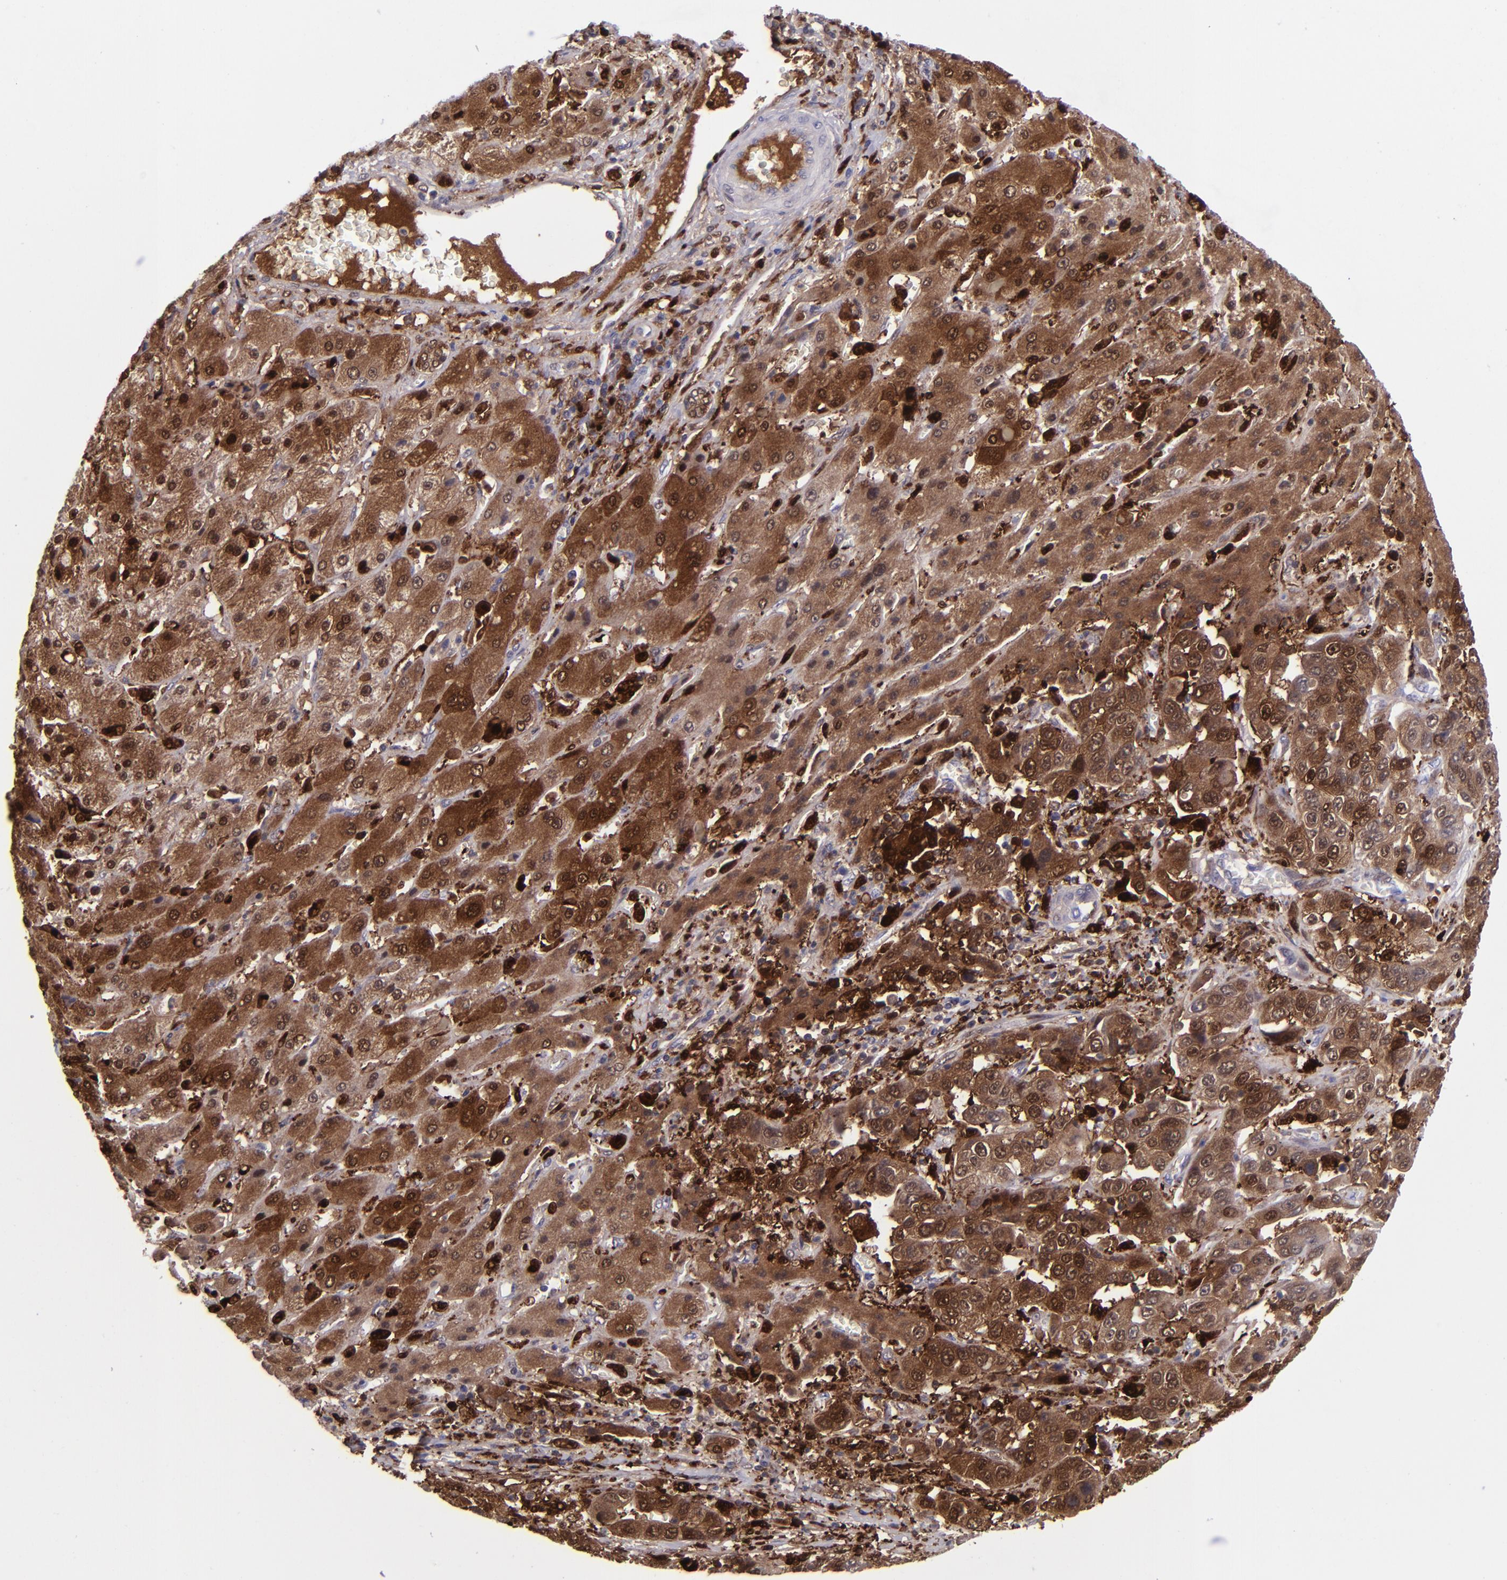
{"staining": {"intensity": "strong", "quantity": ">75%", "location": "cytoplasmic/membranous,nuclear"}, "tissue": "liver cancer", "cell_type": "Tumor cells", "image_type": "cancer", "snomed": [{"axis": "morphology", "description": "Cholangiocarcinoma"}, {"axis": "topography", "description": "Liver"}], "caption": "DAB immunohistochemical staining of human liver cholangiocarcinoma exhibits strong cytoplasmic/membranous and nuclear protein staining in approximately >75% of tumor cells.", "gene": "TYMP", "patient": {"sex": "female", "age": 52}}